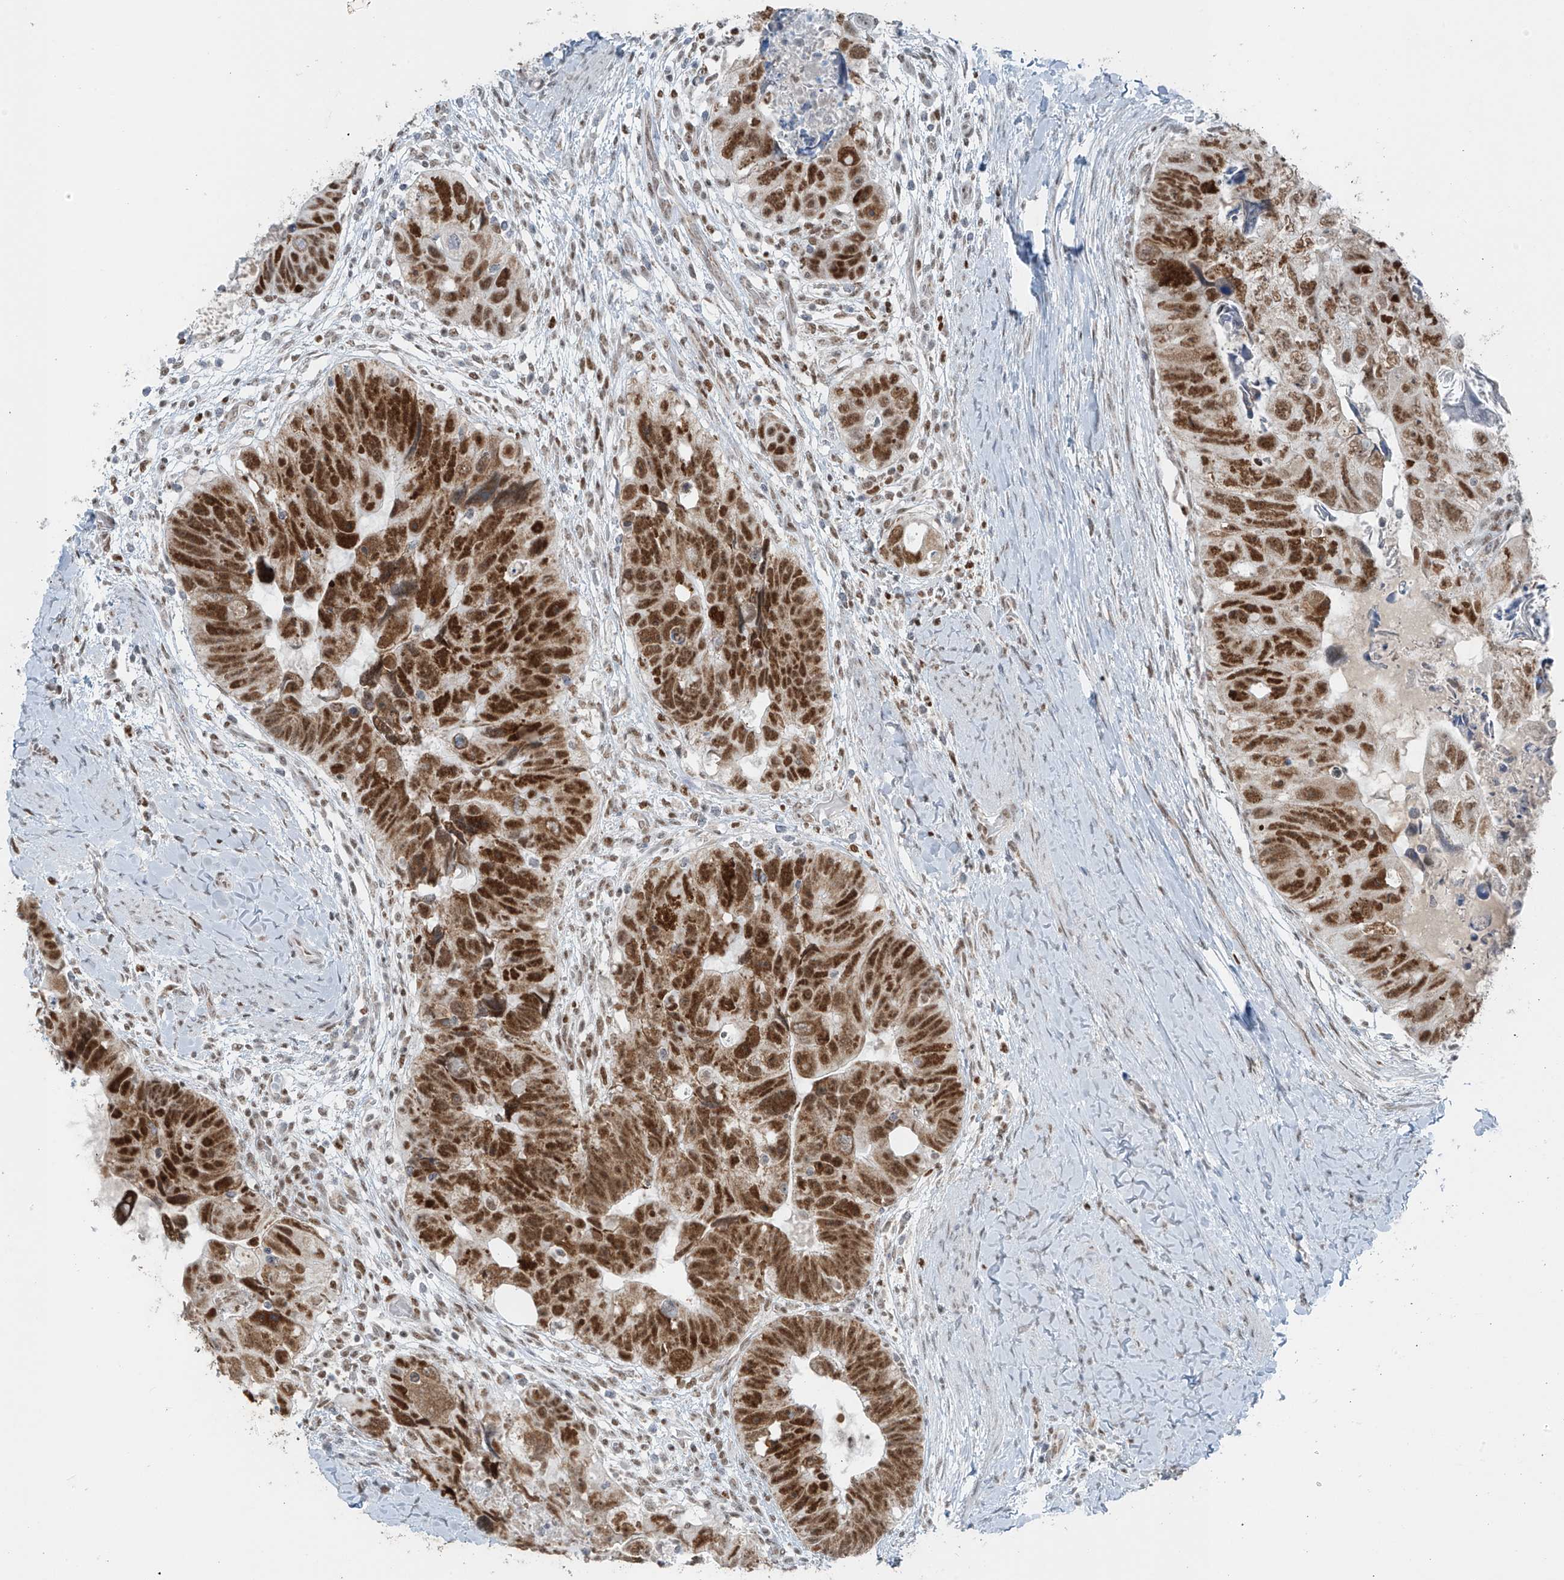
{"staining": {"intensity": "strong", "quantity": ">75%", "location": "nuclear"}, "tissue": "colorectal cancer", "cell_type": "Tumor cells", "image_type": "cancer", "snomed": [{"axis": "morphology", "description": "Adenocarcinoma, NOS"}, {"axis": "topography", "description": "Rectum"}], "caption": "An image of human adenocarcinoma (colorectal) stained for a protein displays strong nuclear brown staining in tumor cells.", "gene": "WRNIP1", "patient": {"sex": "male", "age": 59}}